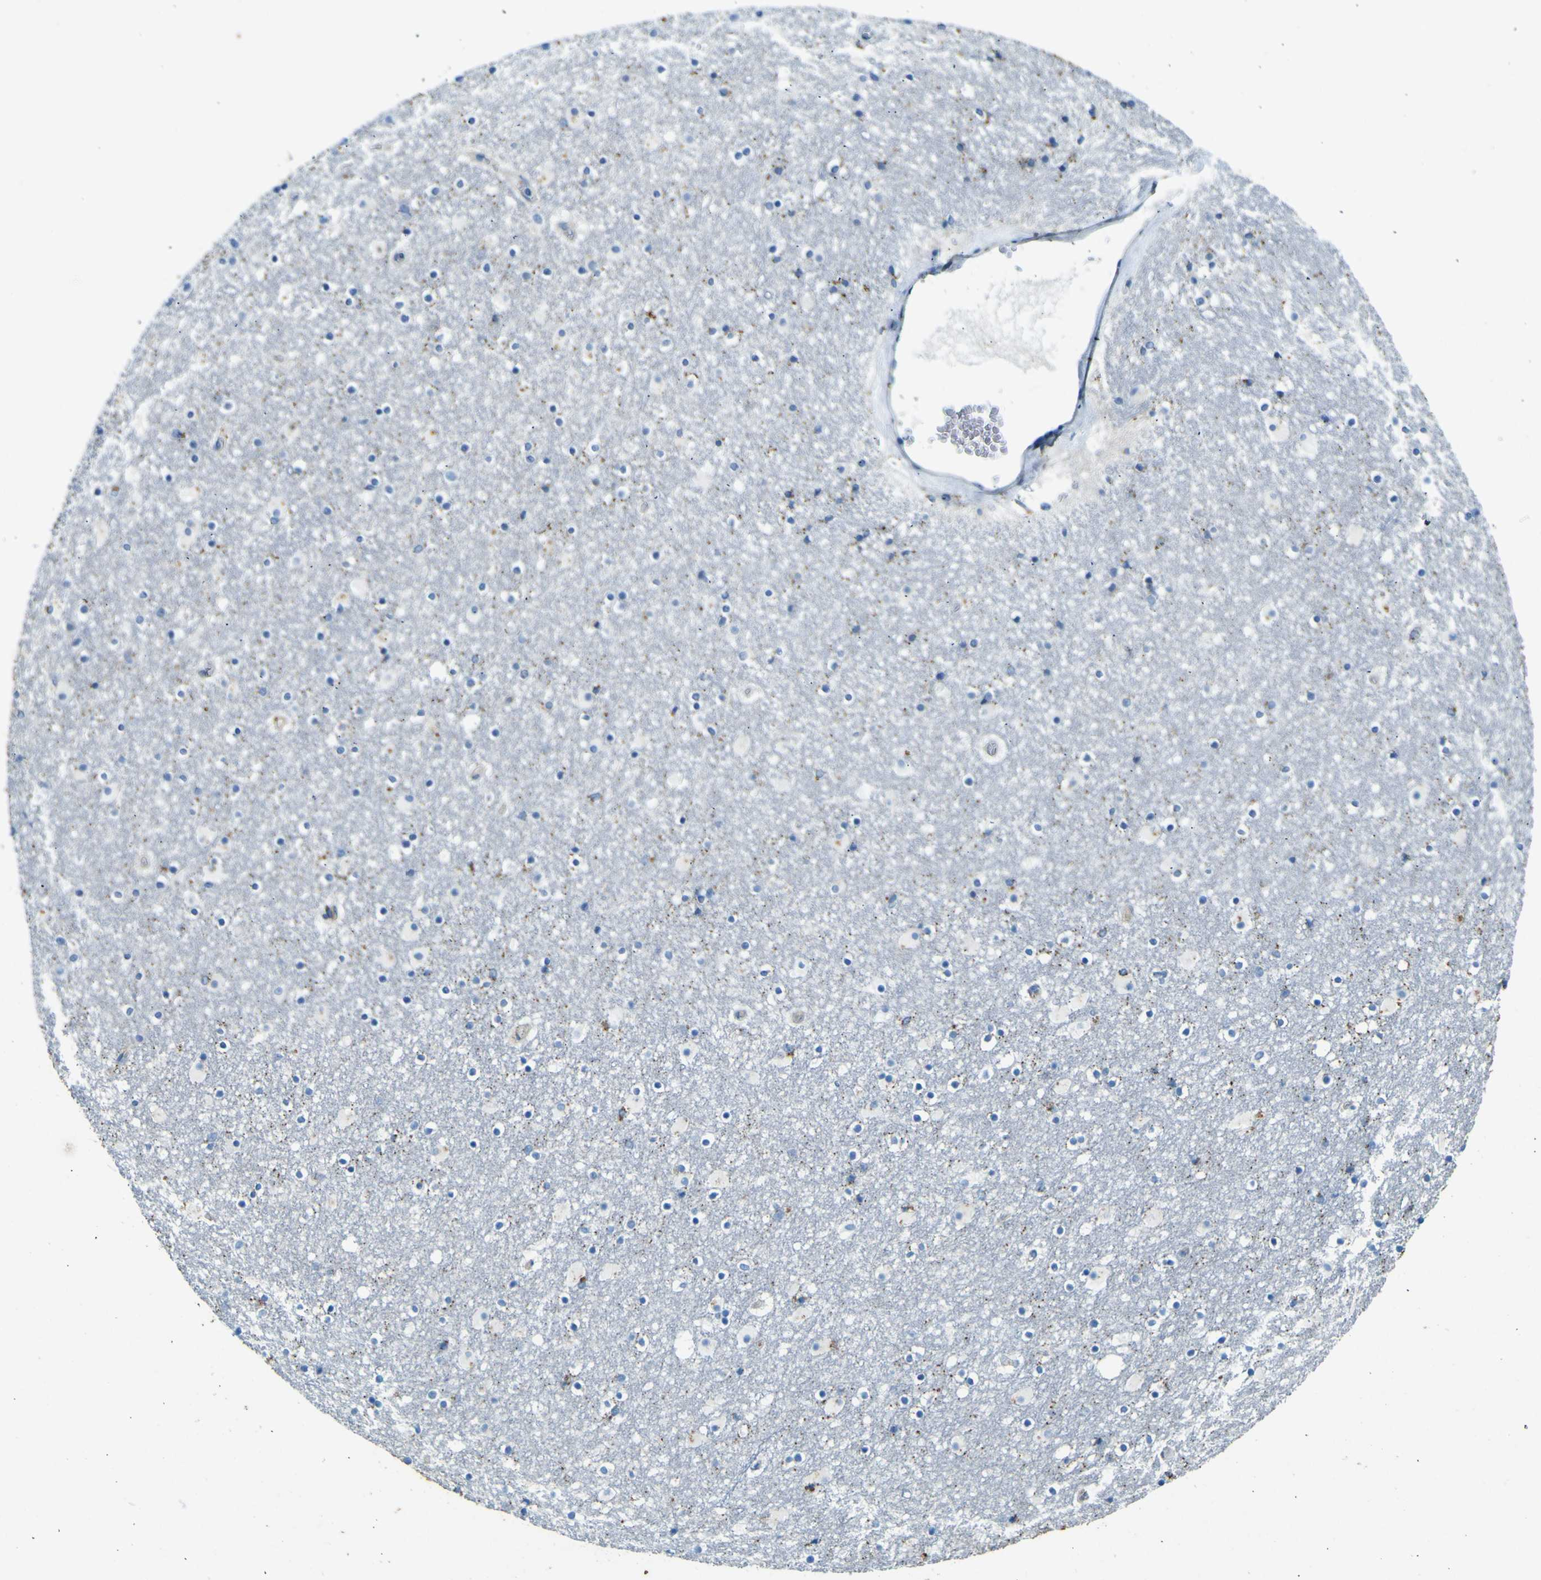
{"staining": {"intensity": "negative", "quantity": "none", "location": "none"}, "tissue": "caudate", "cell_type": "Glial cells", "image_type": "normal", "snomed": [{"axis": "morphology", "description": "Normal tissue, NOS"}, {"axis": "topography", "description": "Lateral ventricle wall"}], "caption": "DAB immunohistochemical staining of normal caudate reveals no significant expression in glial cells.", "gene": "PDE9A", "patient": {"sex": "male", "age": 45}}